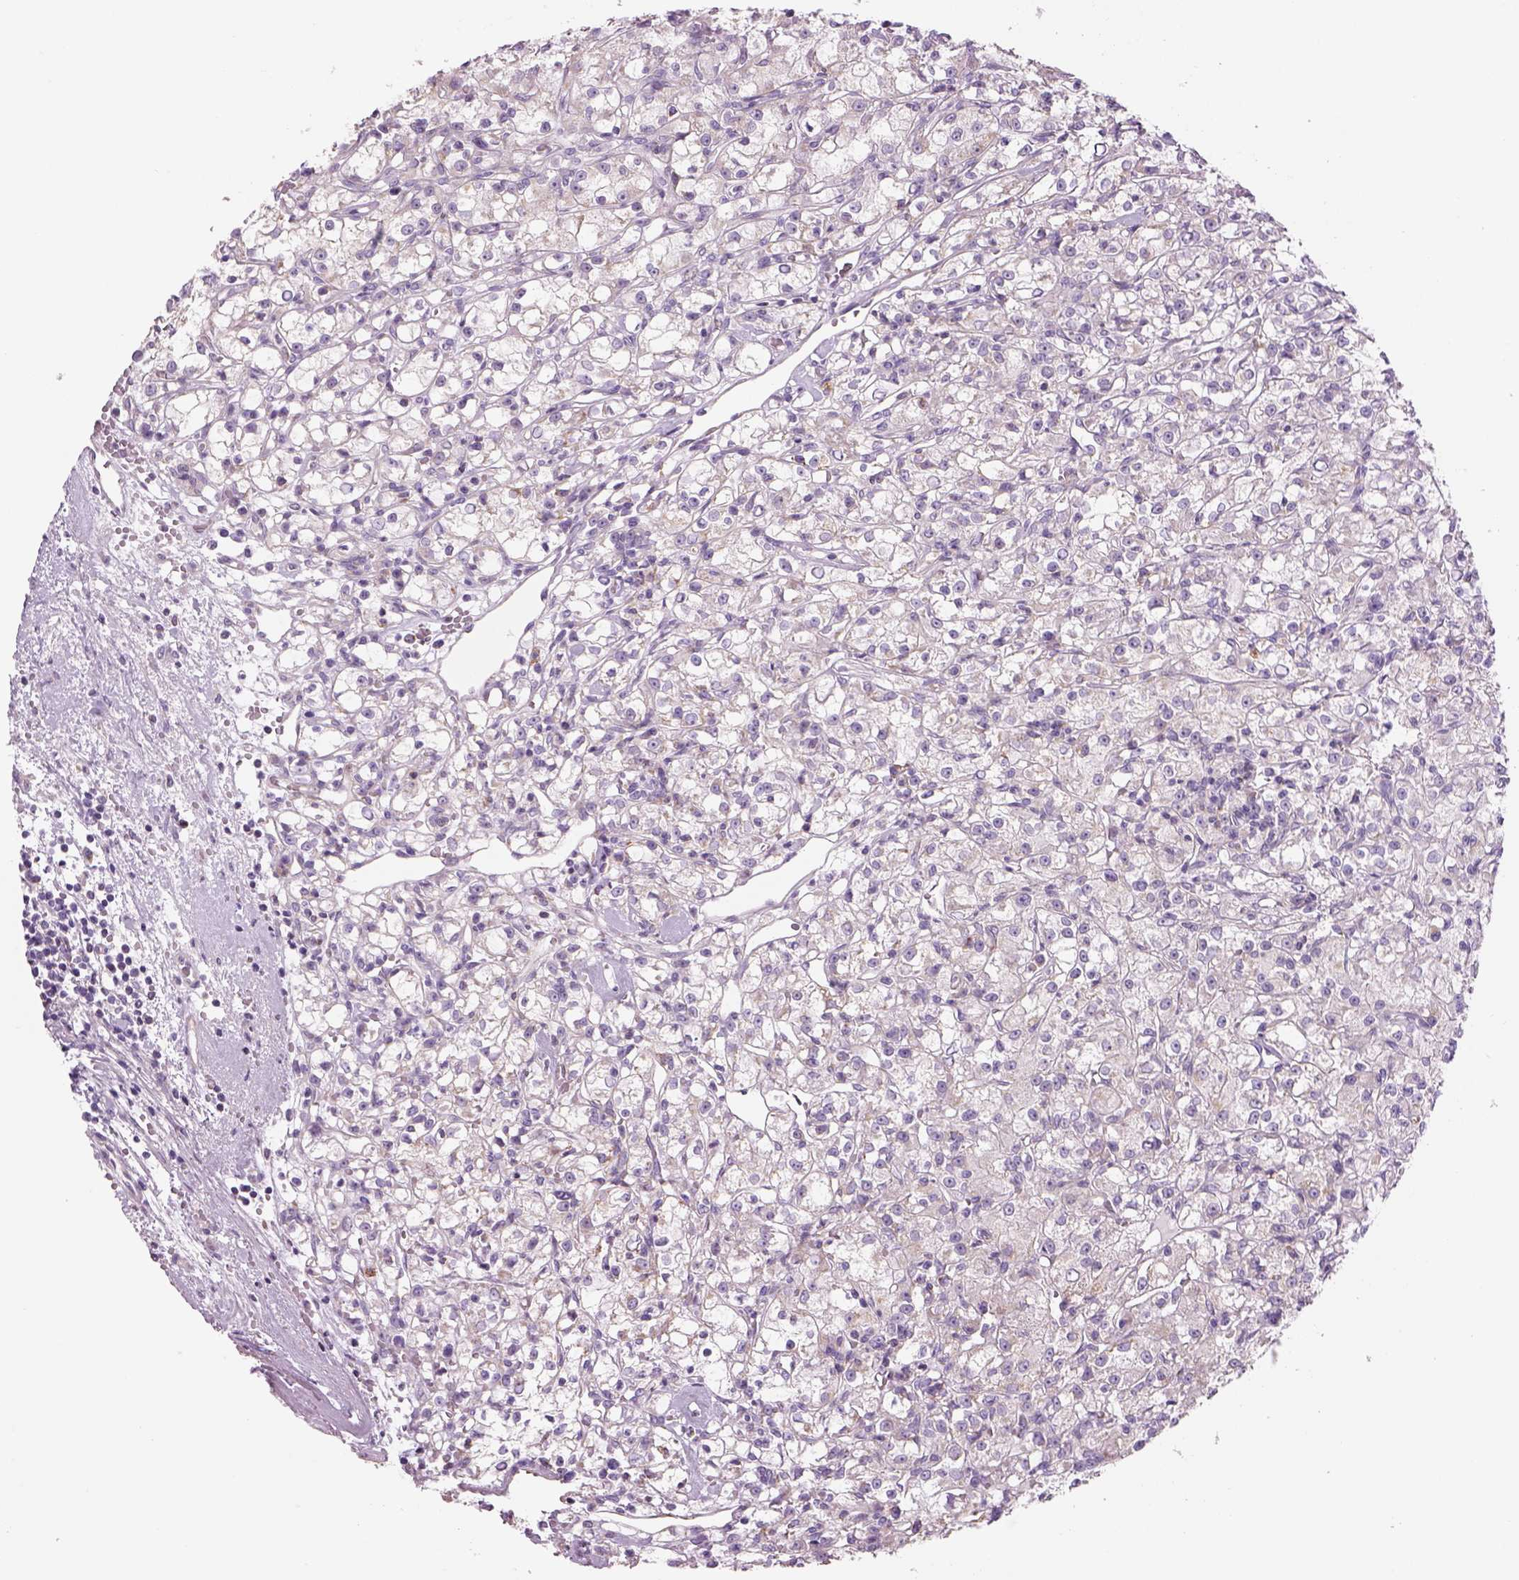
{"staining": {"intensity": "weak", "quantity": "<25%", "location": "cytoplasmic/membranous"}, "tissue": "renal cancer", "cell_type": "Tumor cells", "image_type": "cancer", "snomed": [{"axis": "morphology", "description": "Adenocarcinoma, NOS"}, {"axis": "topography", "description": "Kidney"}], "caption": "There is no significant expression in tumor cells of renal cancer (adenocarcinoma).", "gene": "IFT52", "patient": {"sex": "female", "age": 59}}